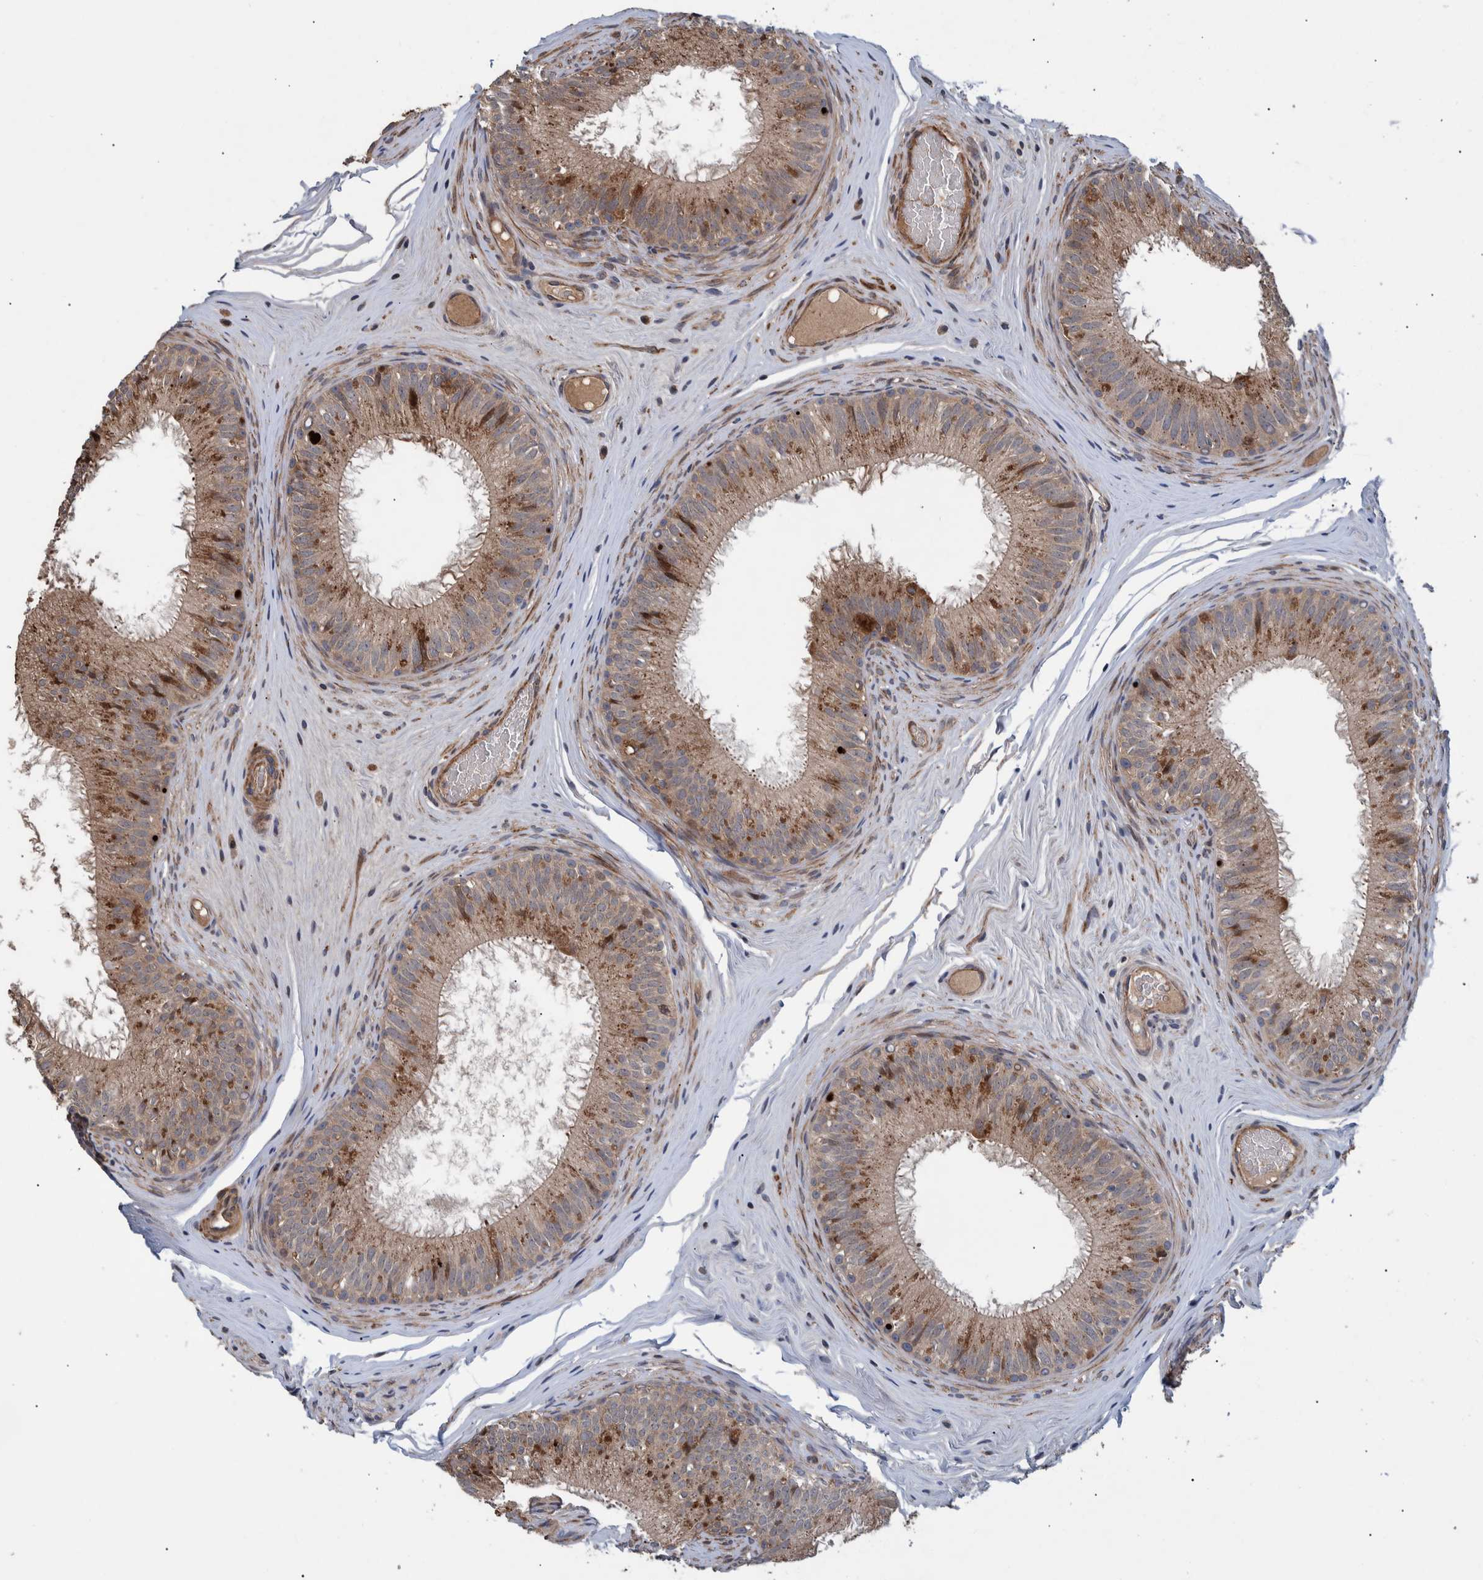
{"staining": {"intensity": "moderate", "quantity": ">75%", "location": "cytoplasmic/membranous"}, "tissue": "epididymis", "cell_type": "Glandular cells", "image_type": "normal", "snomed": [{"axis": "morphology", "description": "Normal tissue, NOS"}, {"axis": "topography", "description": "Epididymis"}], "caption": "Immunohistochemistry image of benign human epididymis stained for a protein (brown), which displays medium levels of moderate cytoplasmic/membranous positivity in about >75% of glandular cells.", "gene": "B3GNTL1", "patient": {"sex": "male", "age": 32}}